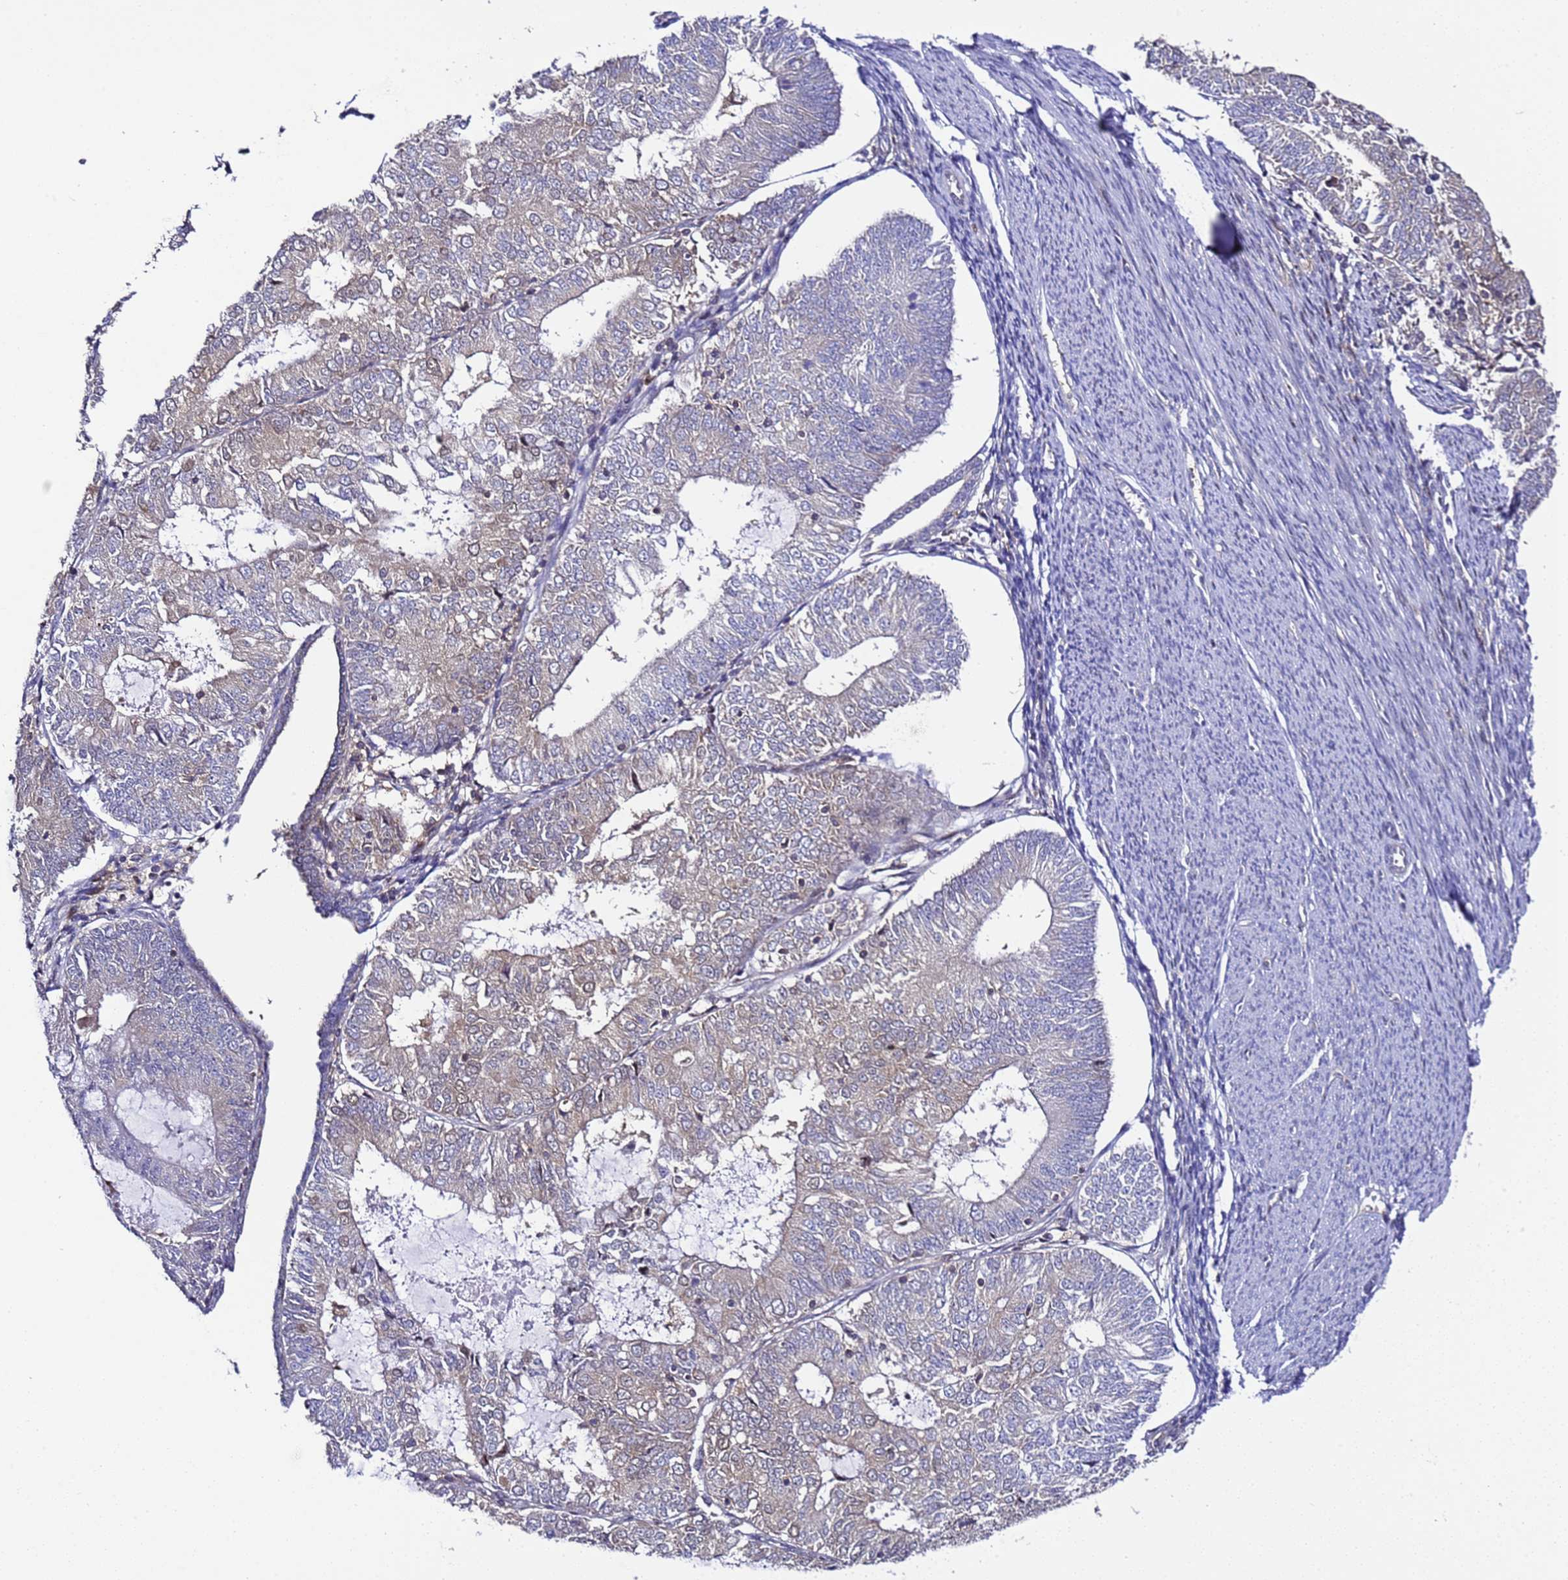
{"staining": {"intensity": "weak", "quantity": "<25%", "location": "cytoplasmic/membranous"}, "tissue": "endometrial cancer", "cell_type": "Tumor cells", "image_type": "cancer", "snomed": [{"axis": "morphology", "description": "Adenocarcinoma, NOS"}, {"axis": "topography", "description": "Endometrium"}], "caption": "The image exhibits no staining of tumor cells in endometrial cancer.", "gene": "ALG3", "patient": {"sex": "female", "age": 57}}